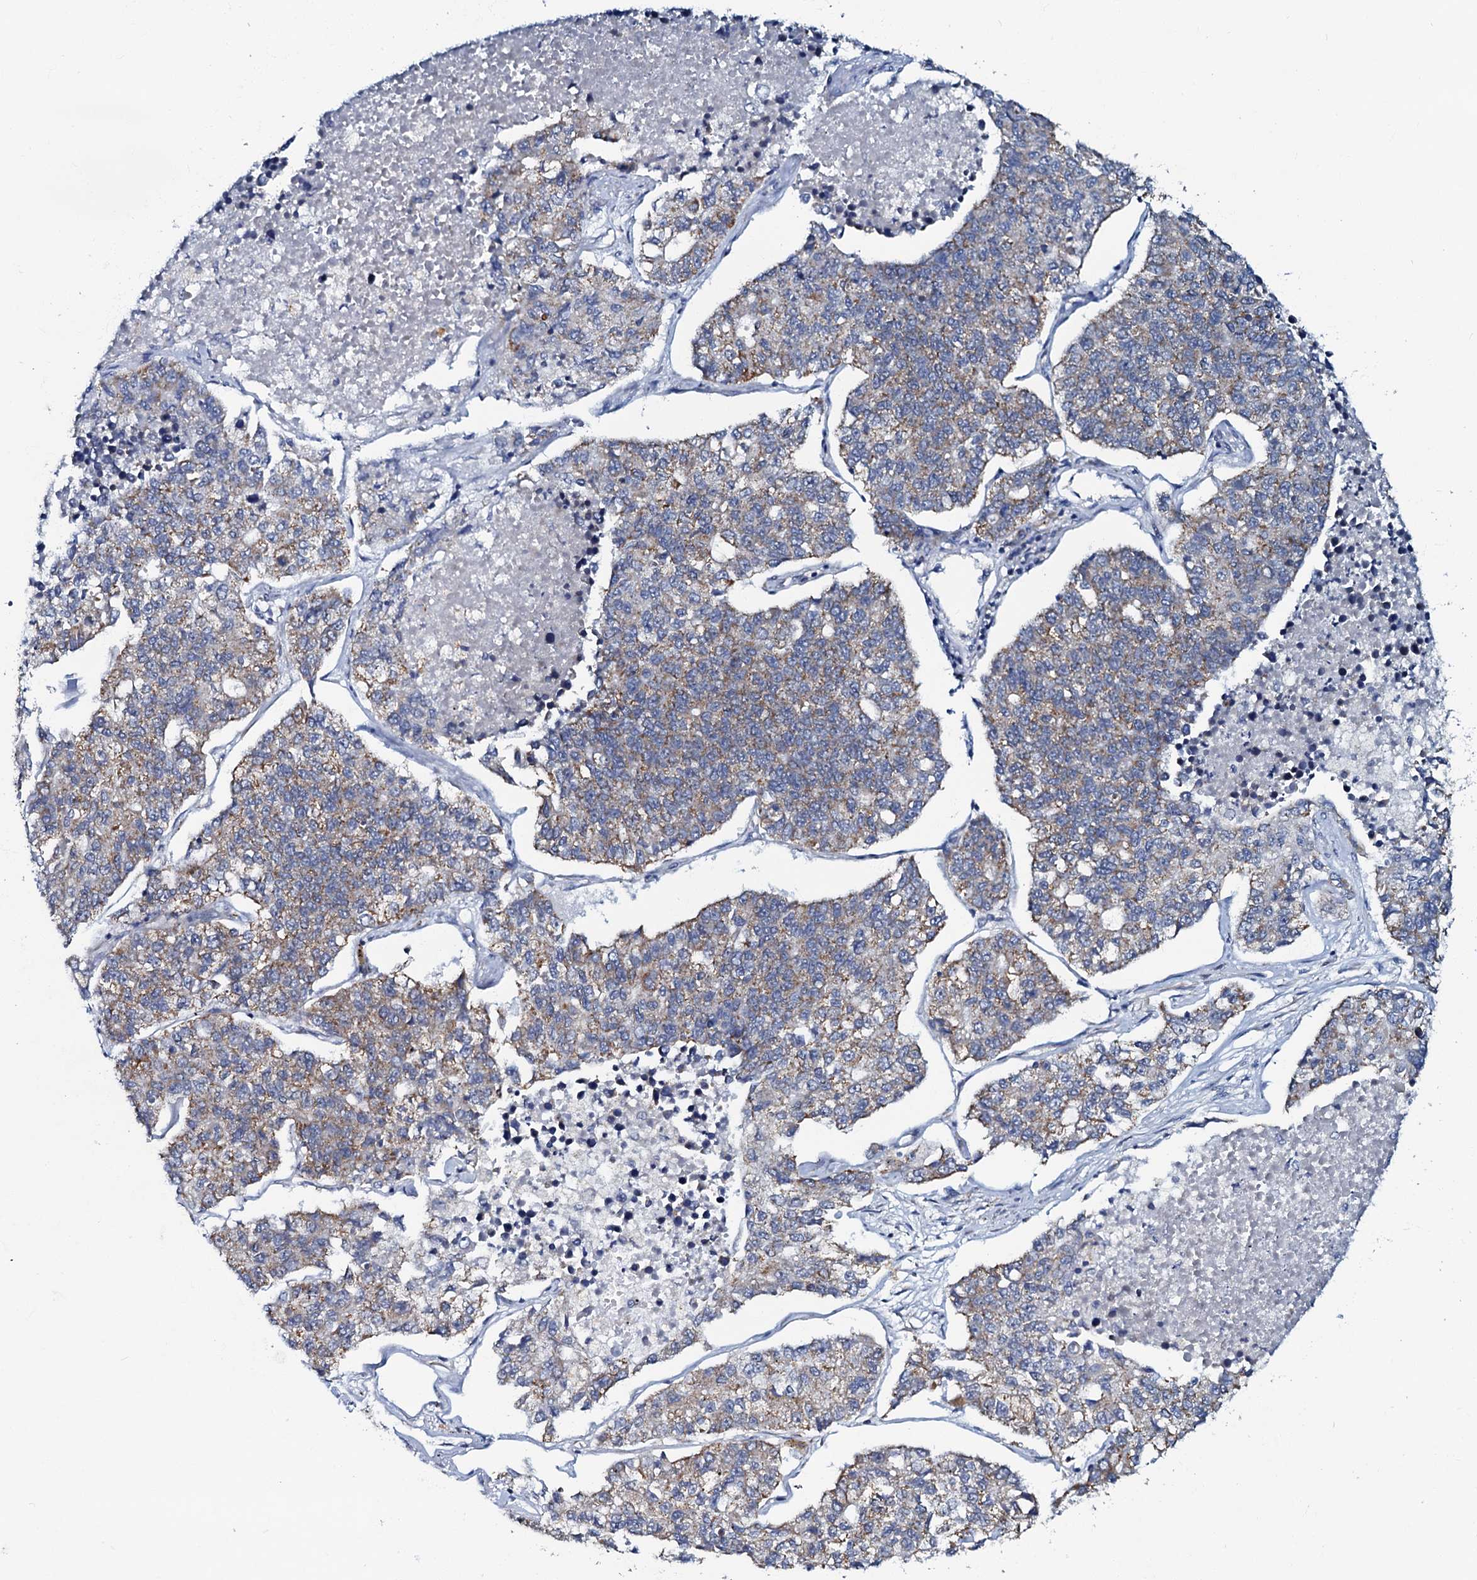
{"staining": {"intensity": "moderate", "quantity": ">75%", "location": "cytoplasmic/membranous"}, "tissue": "lung cancer", "cell_type": "Tumor cells", "image_type": "cancer", "snomed": [{"axis": "morphology", "description": "Adenocarcinoma, NOS"}, {"axis": "topography", "description": "Lung"}], "caption": "Protein expression analysis of lung cancer (adenocarcinoma) exhibits moderate cytoplasmic/membranous staining in about >75% of tumor cells.", "gene": "MRPL51", "patient": {"sex": "male", "age": 49}}